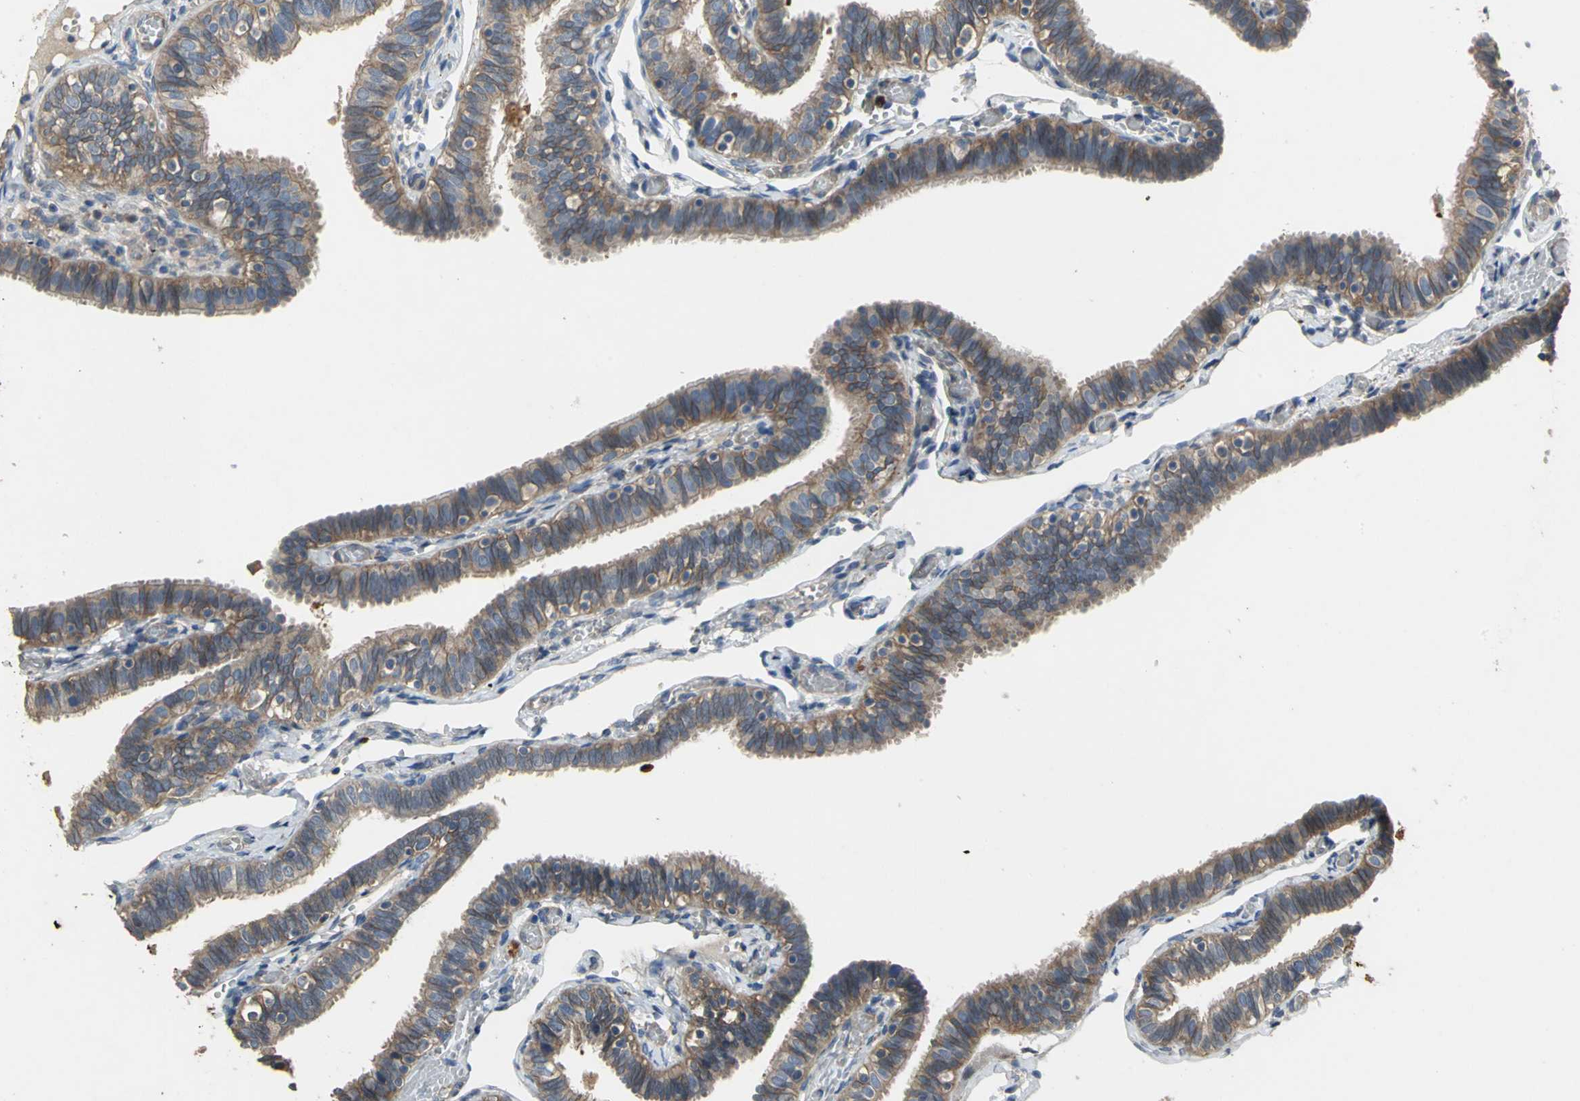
{"staining": {"intensity": "moderate", "quantity": ">75%", "location": "cytoplasmic/membranous"}, "tissue": "fallopian tube", "cell_type": "Glandular cells", "image_type": "normal", "snomed": [{"axis": "morphology", "description": "Normal tissue, NOS"}, {"axis": "topography", "description": "Fallopian tube"}], "caption": "Fallopian tube stained with immunohistochemistry (IHC) reveals moderate cytoplasmic/membranous staining in approximately >75% of glandular cells.", "gene": "MET", "patient": {"sex": "female", "age": 46}}